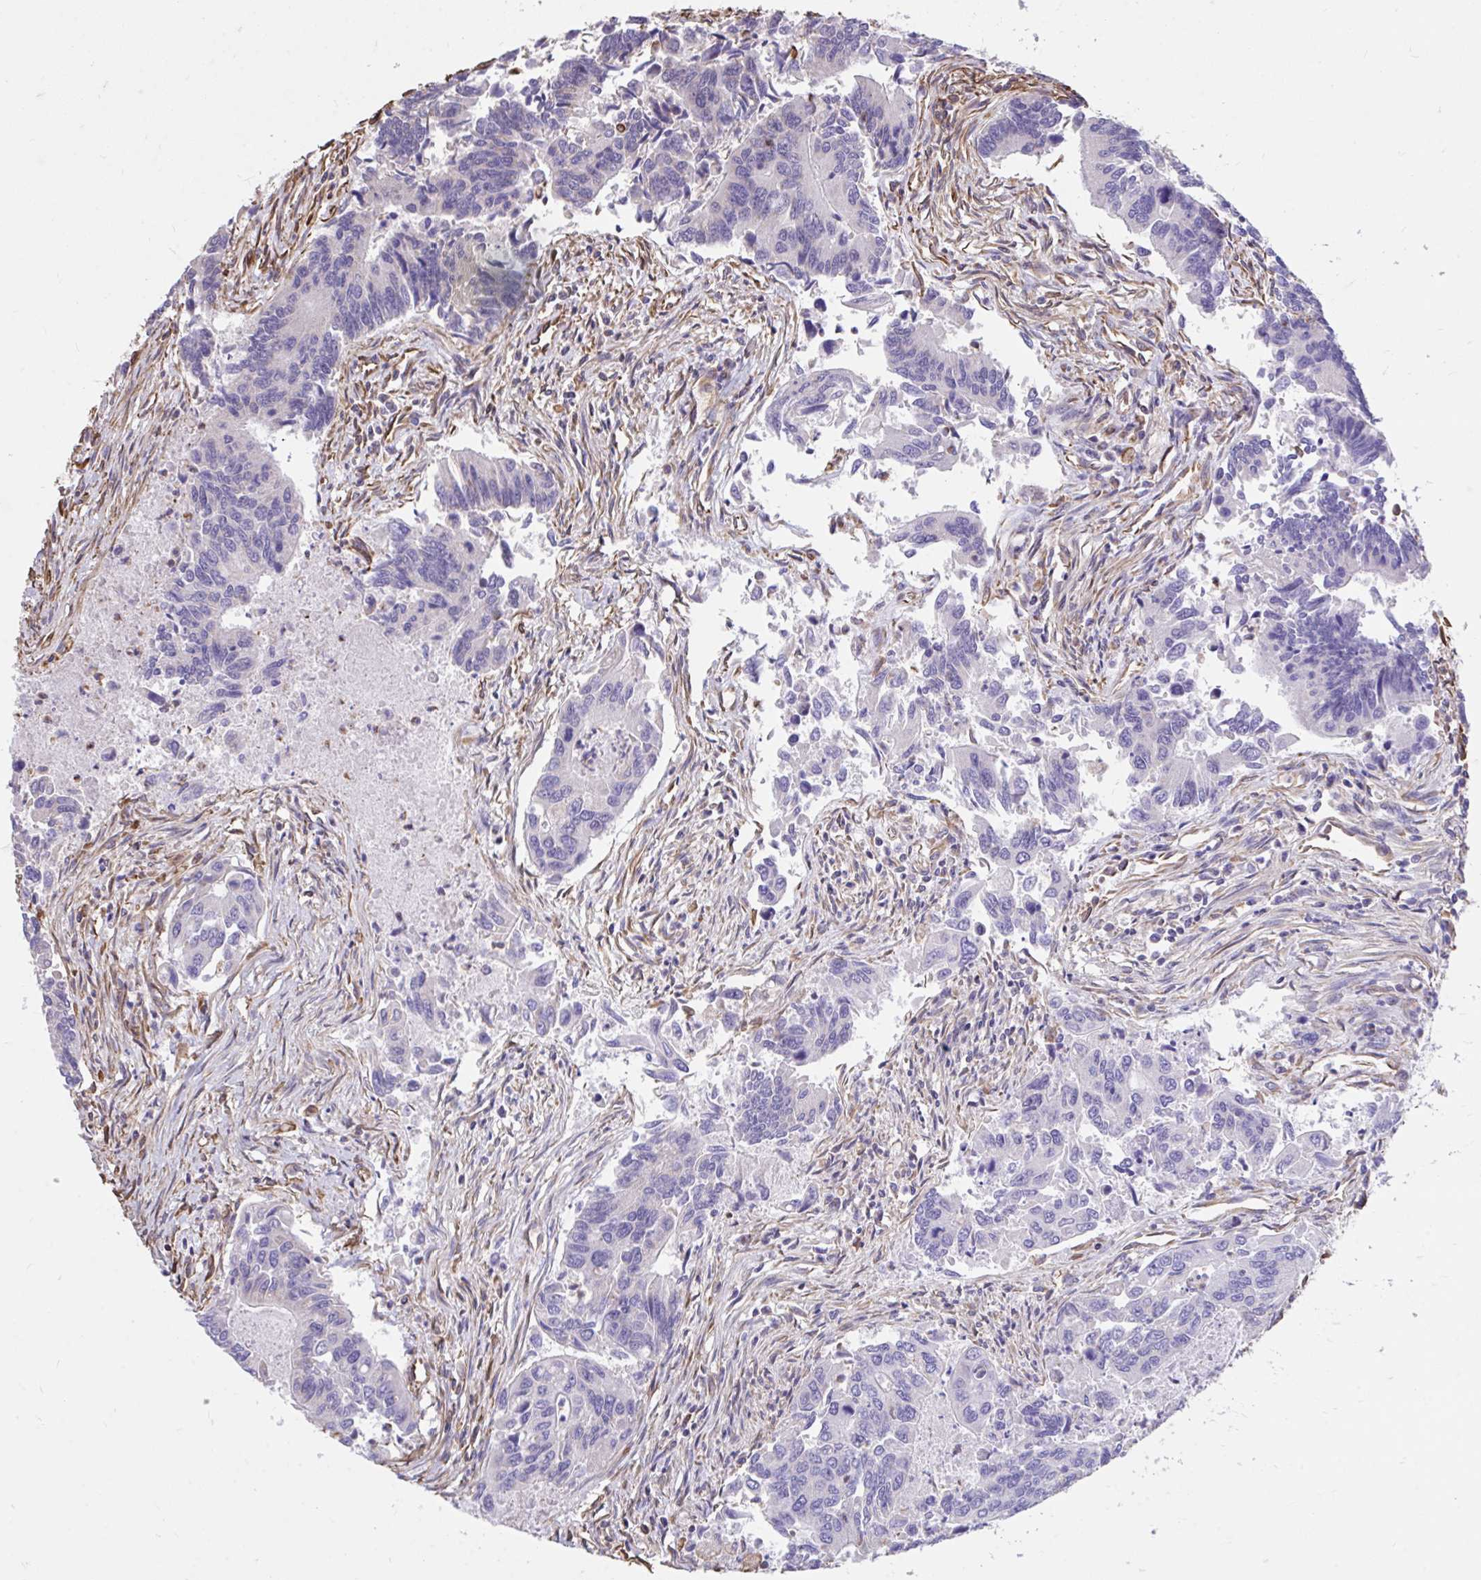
{"staining": {"intensity": "negative", "quantity": "none", "location": "none"}, "tissue": "colorectal cancer", "cell_type": "Tumor cells", "image_type": "cancer", "snomed": [{"axis": "morphology", "description": "Adenocarcinoma, NOS"}, {"axis": "topography", "description": "Colon"}], "caption": "IHC of human colorectal cancer reveals no expression in tumor cells.", "gene": "RNF103", "patient": {"sex": "female", "age": 67}}